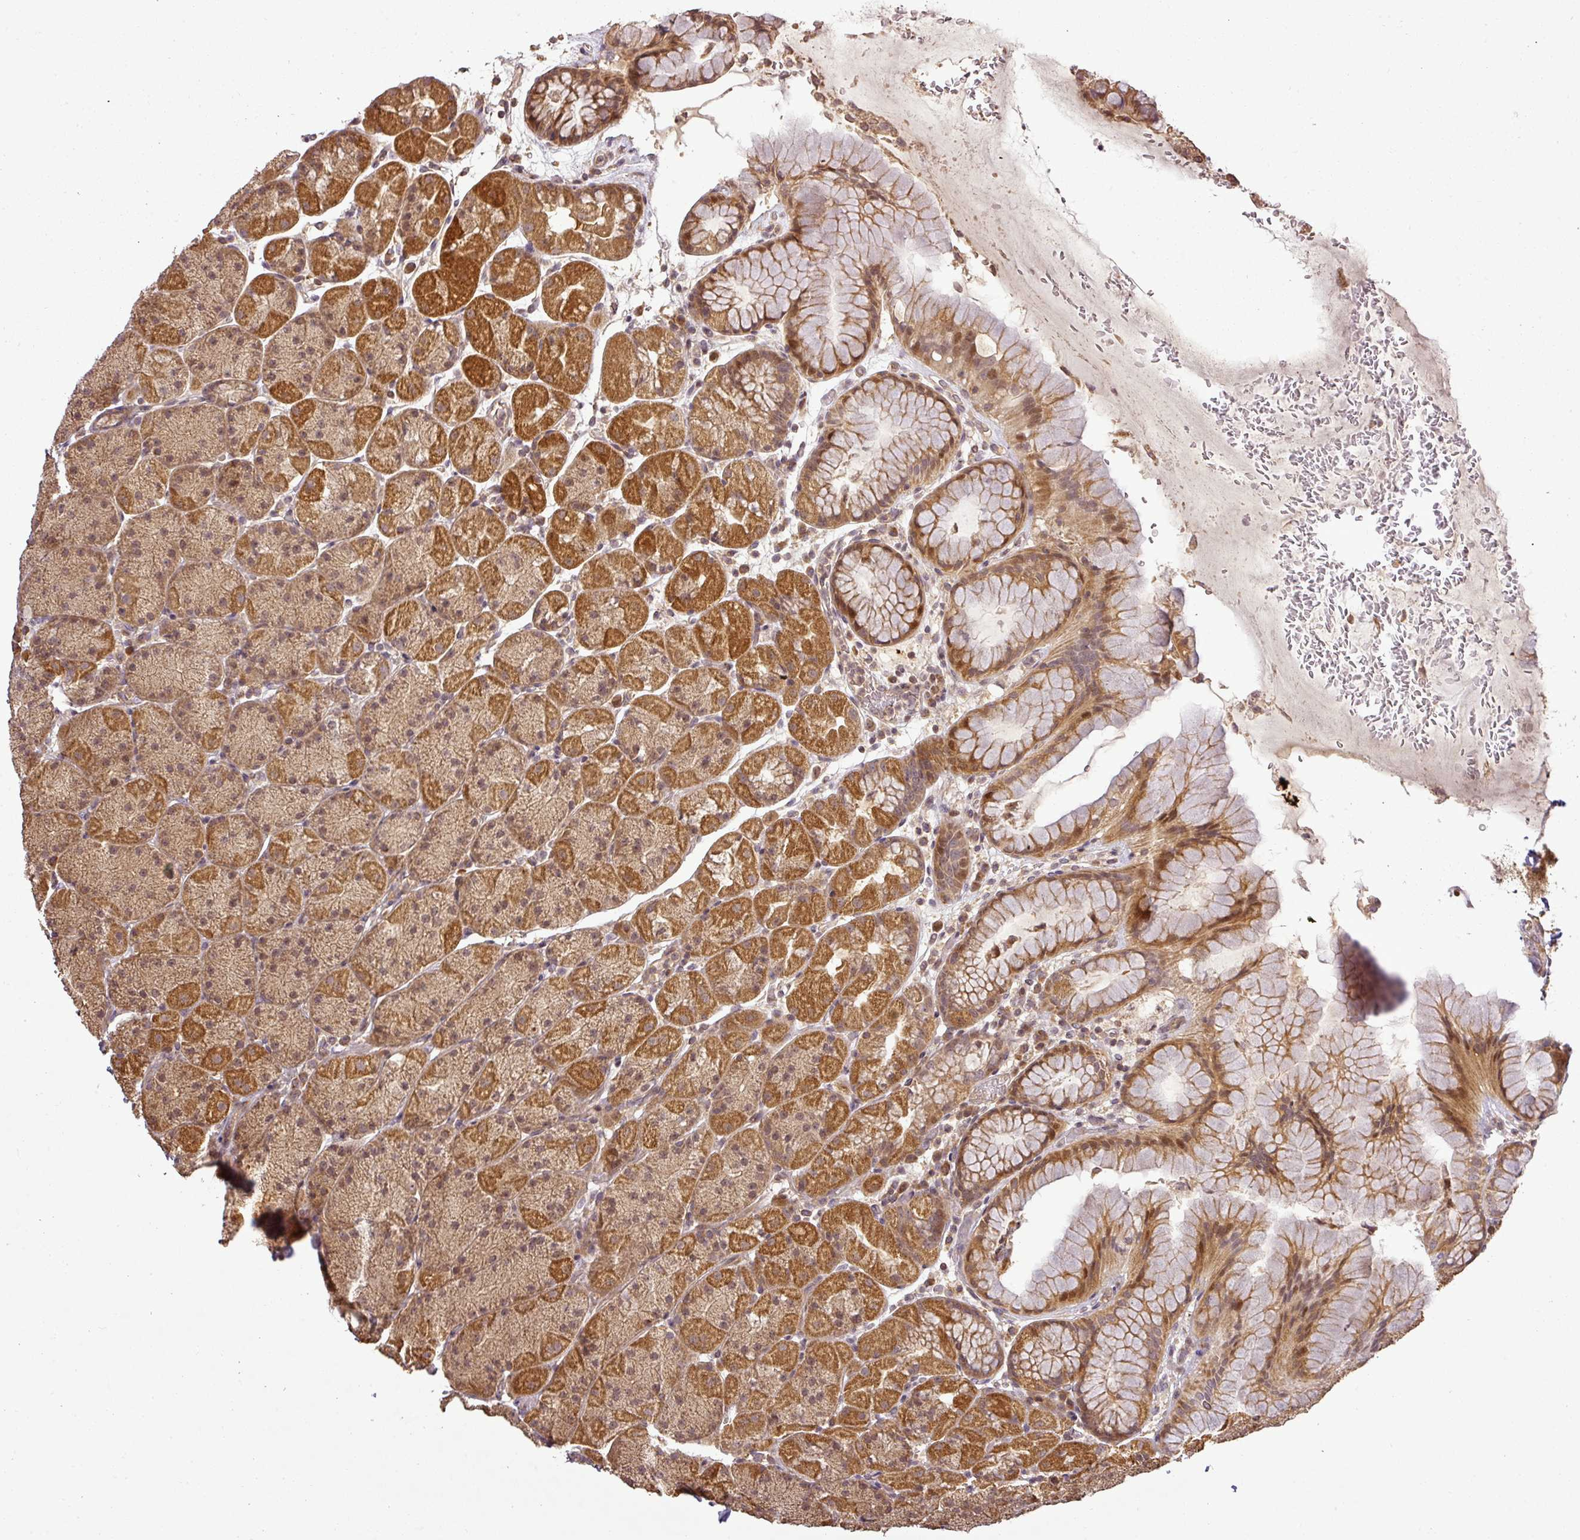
{"staining": {"intensity": "moderate", "quantity": ">75%", "location": "cytoplasmic/membranous,nuclear"}, "tissue": "stomach", "cell_type": "Glandular cells", "image_type": "normal", "snomed": [{"axis": "morphology", "description": "Normal tissue, NOS"}, {"axis": "topography", "description": "Stomach, upper"}, {"axis": "topography", "description": "Stomach, lower"}], "caption": "High-magnification brightfield microscopy of benign stomach stained with DAB (brown) and counterstained with hematoxylin (blue). glandular cells exhibit moderate cytoplasmic/membranous,nuclear positivity is identified in approximately>75% of cells.", "gene": "FAIM", "patient": {"sex": "male", "age": 67}}